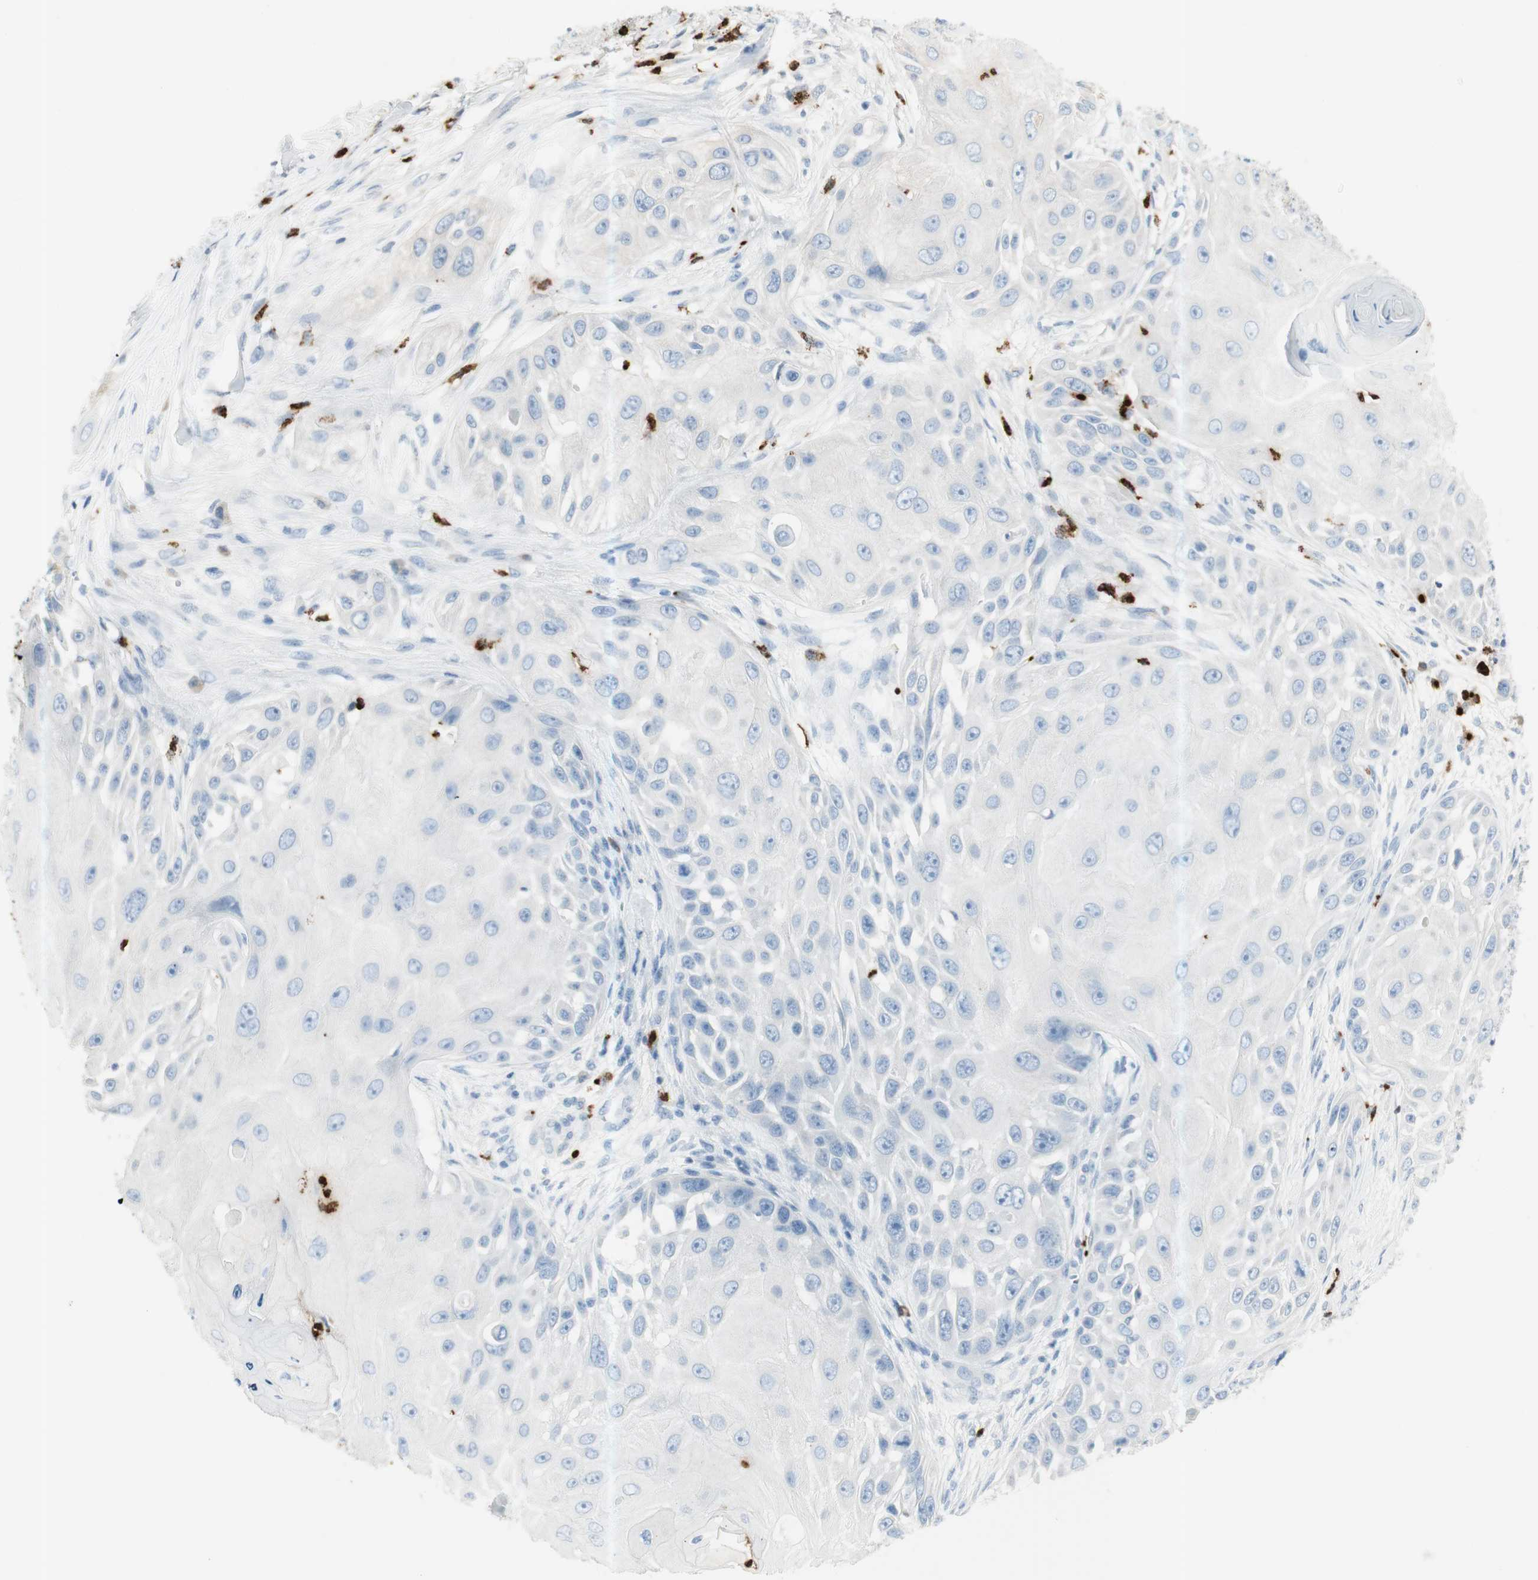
{"staining": {"intensity": "negative", "quantity": "none", "location": "none"}, "tissue": "skin cancer", "cell_type": "Tumor cells", "image_type": "cancer", "snomed": [{"axis": "morphology", "description": "Squamous cell carcinoma, NOS"}, {"axis": "topography", "description": "Skin"}], "caption": "This is a micrograph of immunohistochemistry staining of squamous cell carcinoma (skin), which shows no expression in tumor cells.", "gene": "PRTN3", "patient": {"sex": "female", "age": 44}}